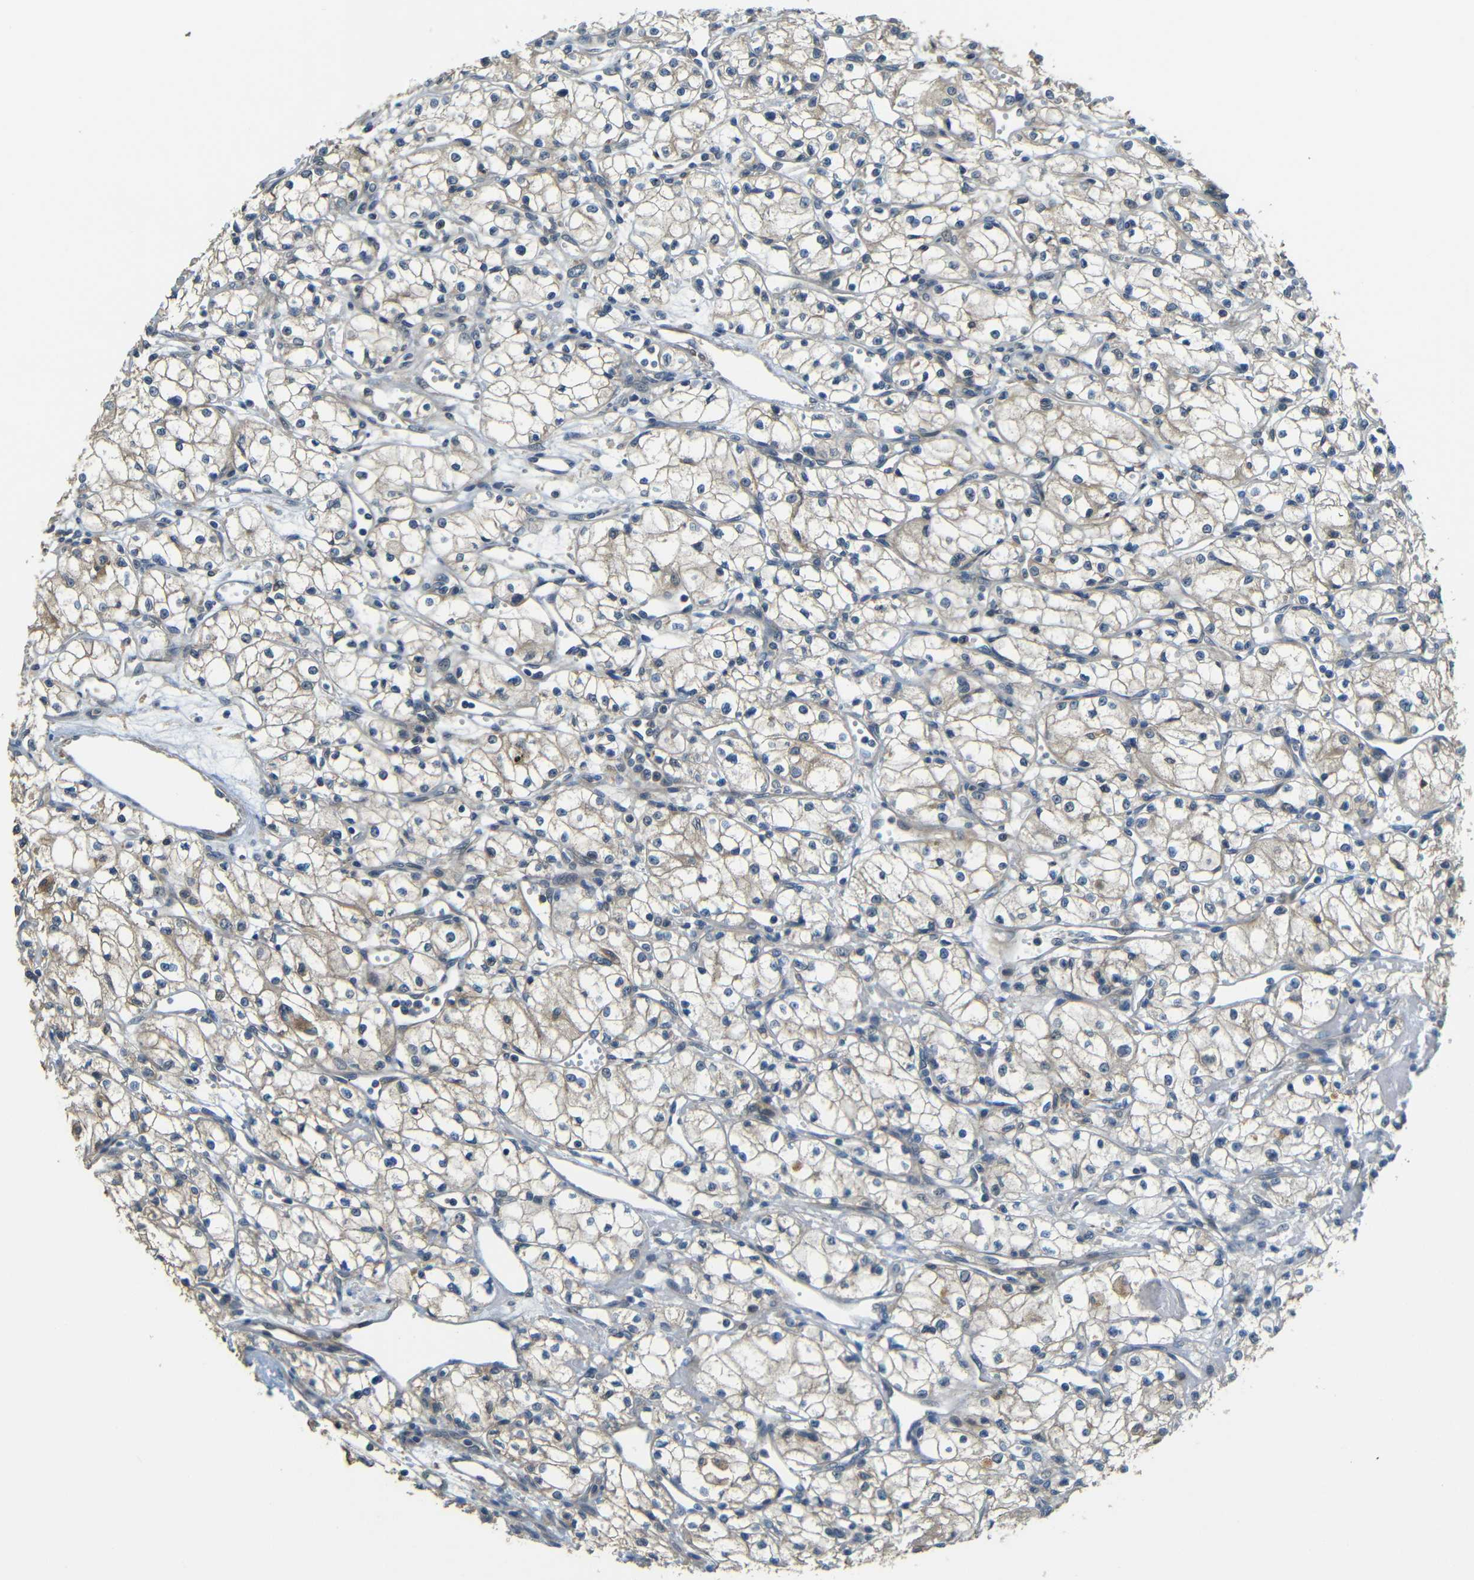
{"staining": {"intensity": "weak", "quantity": ">75%", "location": "cytoplasmic/membranous"}, "tissue": "renal cancer", "cell_type": "Tumor cells", "image_type": "cancer", "snomed": [{"axis": "morphology", "description": "Normal tissue, NOS"}, {"axis": "morphology", "description": "Adenocarcinoma, NOS"}, {"axis": "topography", "description": "Kidney"}], "caption": "High-power microscopy captured an immunohistochemistry image of renal adenocarcinoma, revealing weak cytoplasmic/membranous staining in about >75% of tumor cells. (Brightfield microscopy of DAB IHC at high magnification).", "gene": "FNDC3A", "patient": {"sex": "male", "age": 59}}